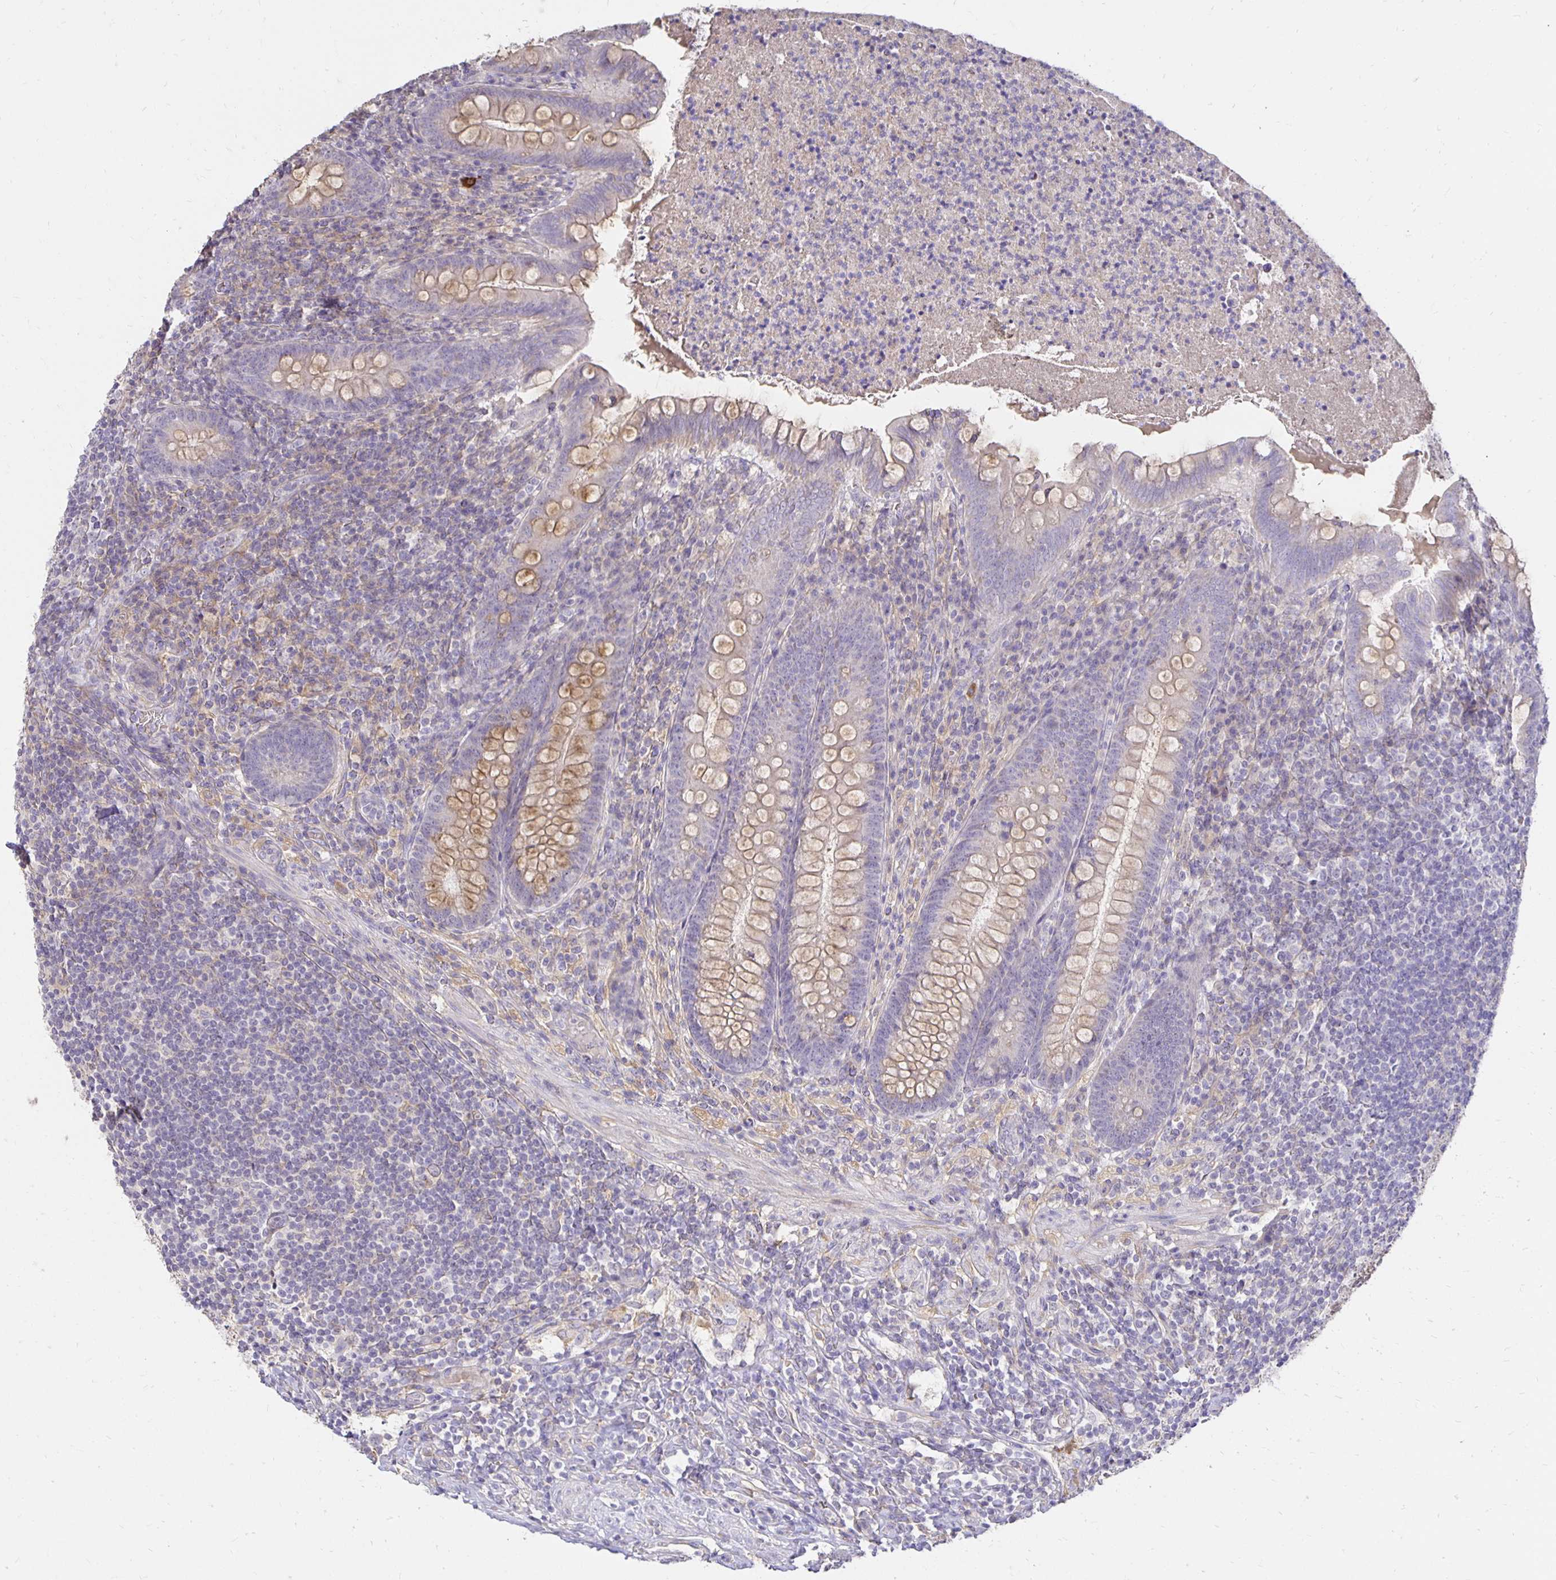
{"staining": {"intensity": "moderate", "quantity": "<25%", "location": "cytoplasmic/membranous"}, "tissue": "appendix", "cell_type": "Glandular cells", "image_type": "normal", "snomed": [{"axis": "morphology", "description": "Normal tissue, NOS"}, {"axis": "topography", "description": "Appendix"}], "caption": "This histopathology image shows benign appendix stained with immunohistochemistry to label a protein in brown. The cytoplasmic/membranous of glandular cells show moderate positivity for the protein. Nuclei are counter-stained blue.", "gene": "PNPLA3", "patient": {"sex": "male", "age": 47}}